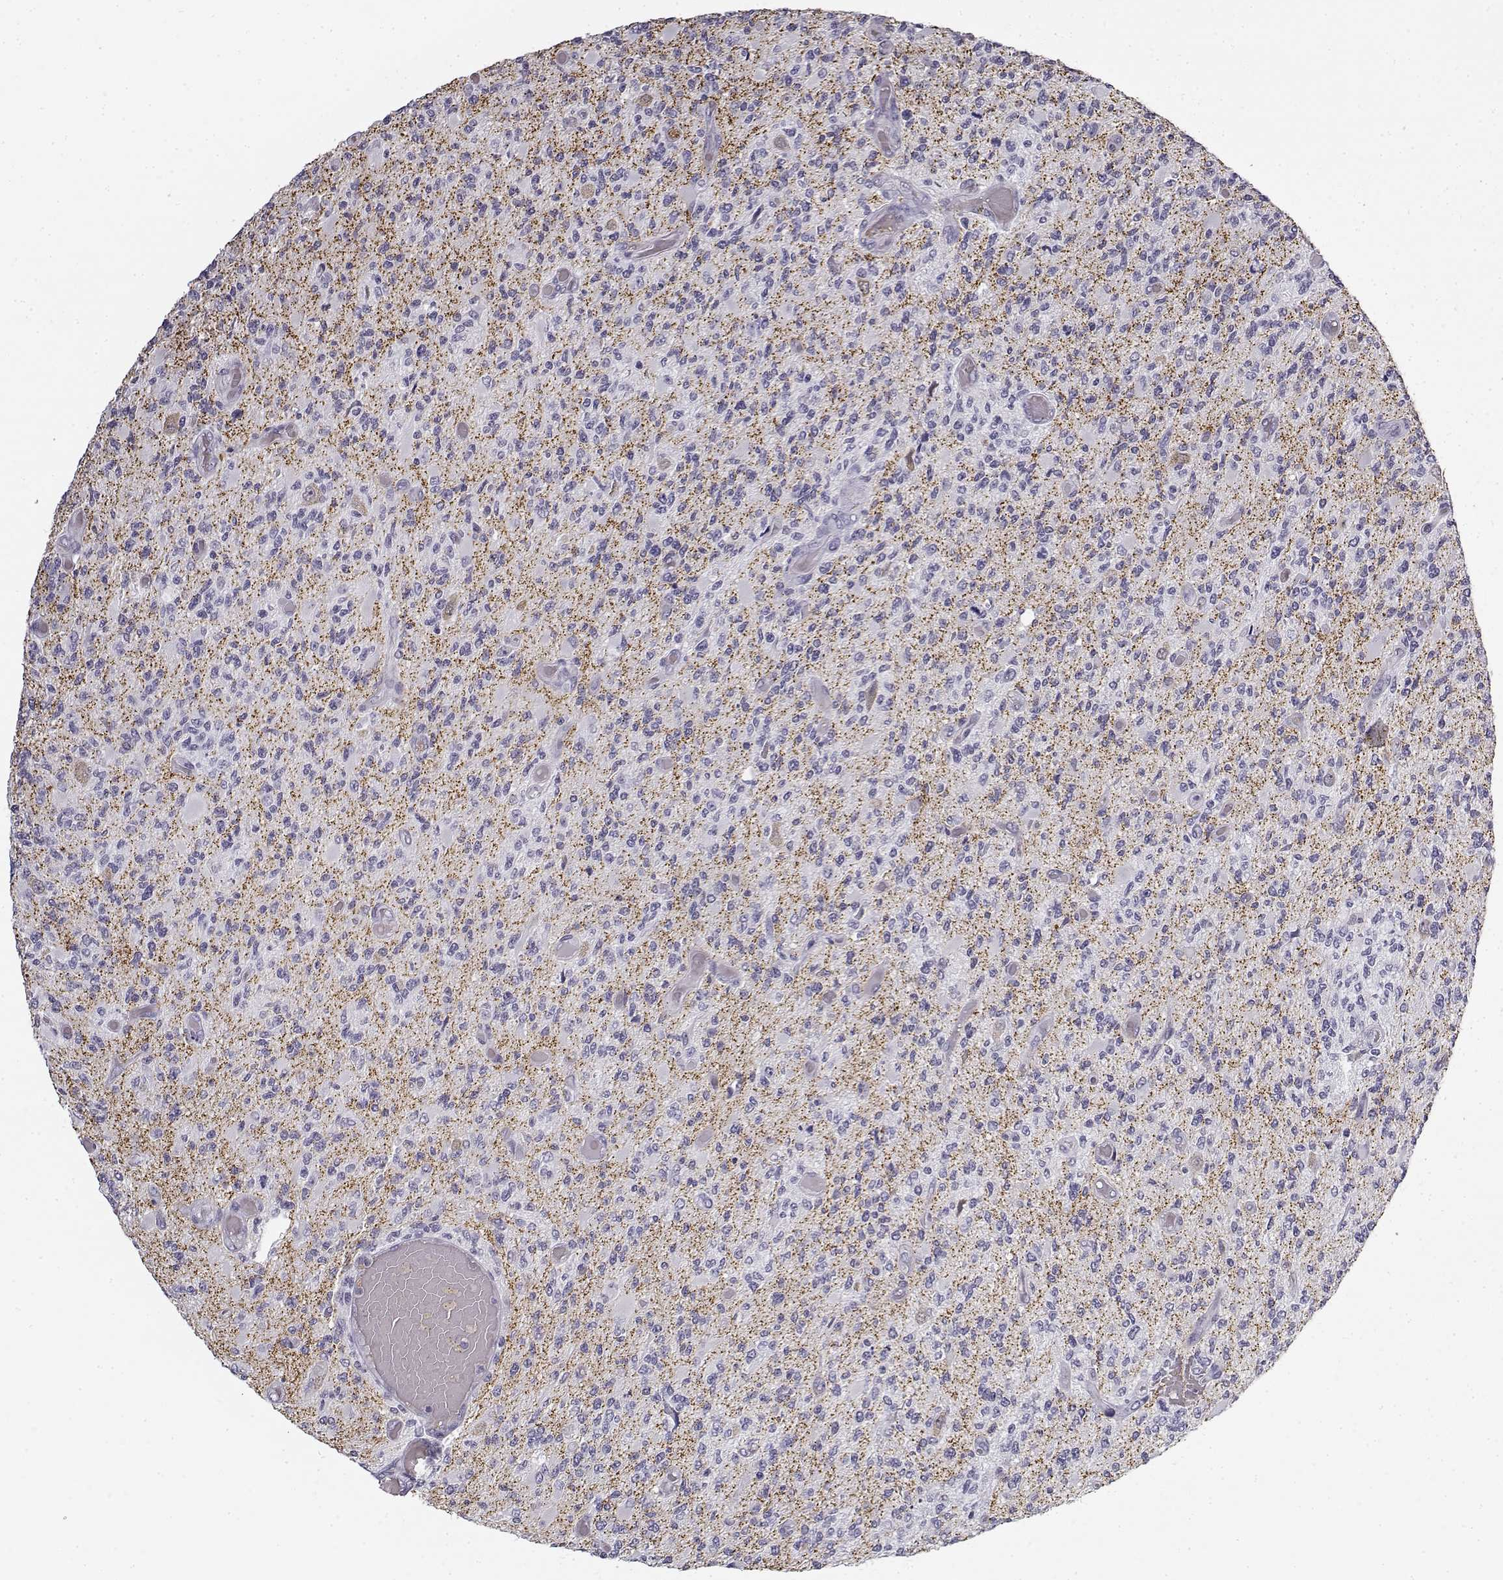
{"staining": {"intensity": "negative", "quantity": "none", "location": "none"}, "tissue": "glioma", "cell_type": "Tumor cells", "image_type": "cancer", "snomed": [{"axis": "morphology", "description": "Glioma, malignant, High grade"}, {"axis": "topography", "description": "Brain"}], "caption": "The histopathology image exhibits no significant staining in tumor cells of glioma.", "gene": "SNCA", "patient": {"sex": "female", "age": 63}}